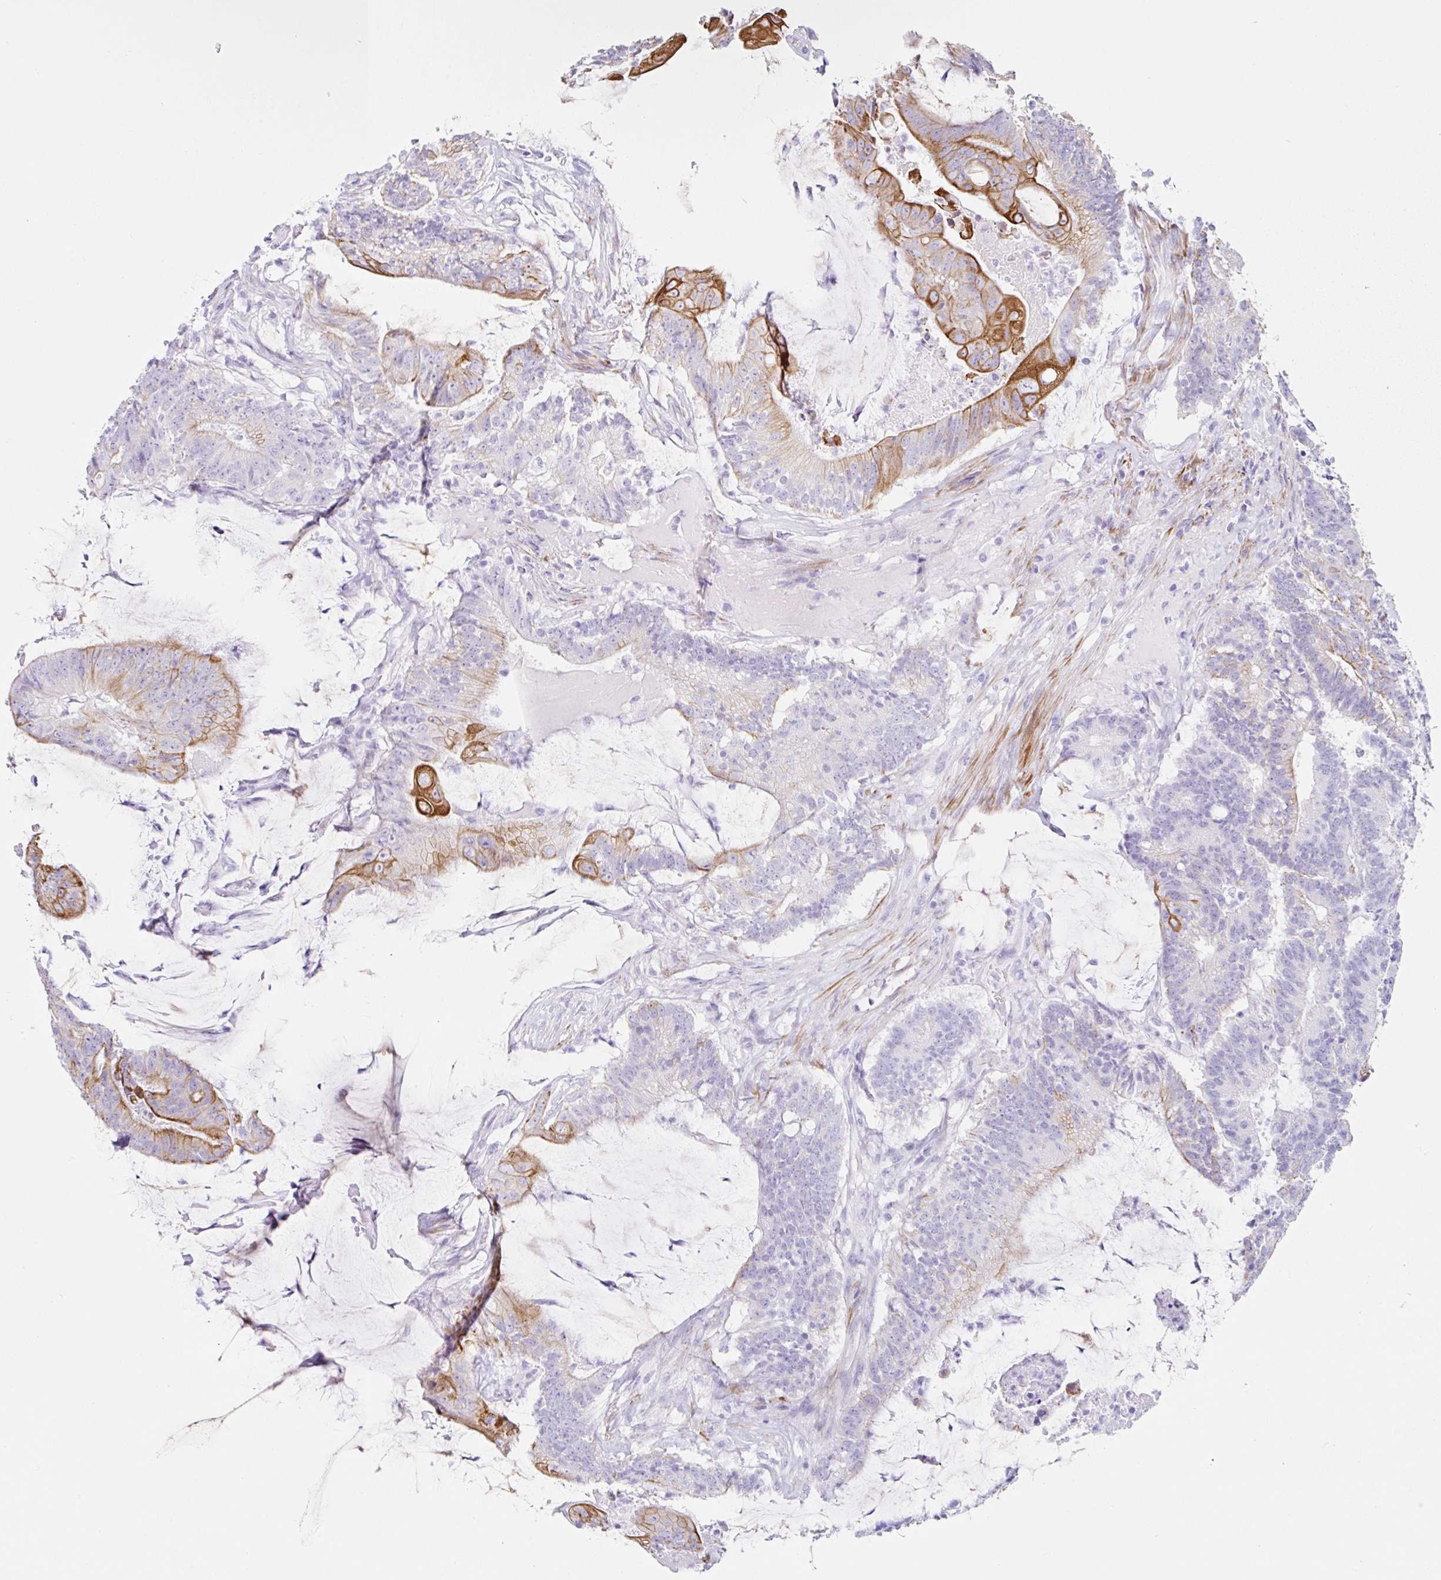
{"staining": {"intensity": "strong", "quantity": "<25%", "location": "cytoplasmic/membranous"}, "tissue": "colorectal cancer", "cell_type": "Tumor cells", "image_type": "cancer", "snomed": [{"axis": "morphology", "description": "Adenocarcinoma, NOS"}, {"axis": "topography", "description": "Colon"}], "caption": "Immunohistochemistry (IHC) photomicrograph of neoplastic tissue: human colorectal cancer stained using immunohistochemistry demonstrates medium levels of strong protein expression localized specifically in the cytoplasmic/membranous of tumor cells, appearing as a cytoplasmic/membranous brown color.", "gene": "CLDND2", "patient": {"sex": "female", "age": 43}}